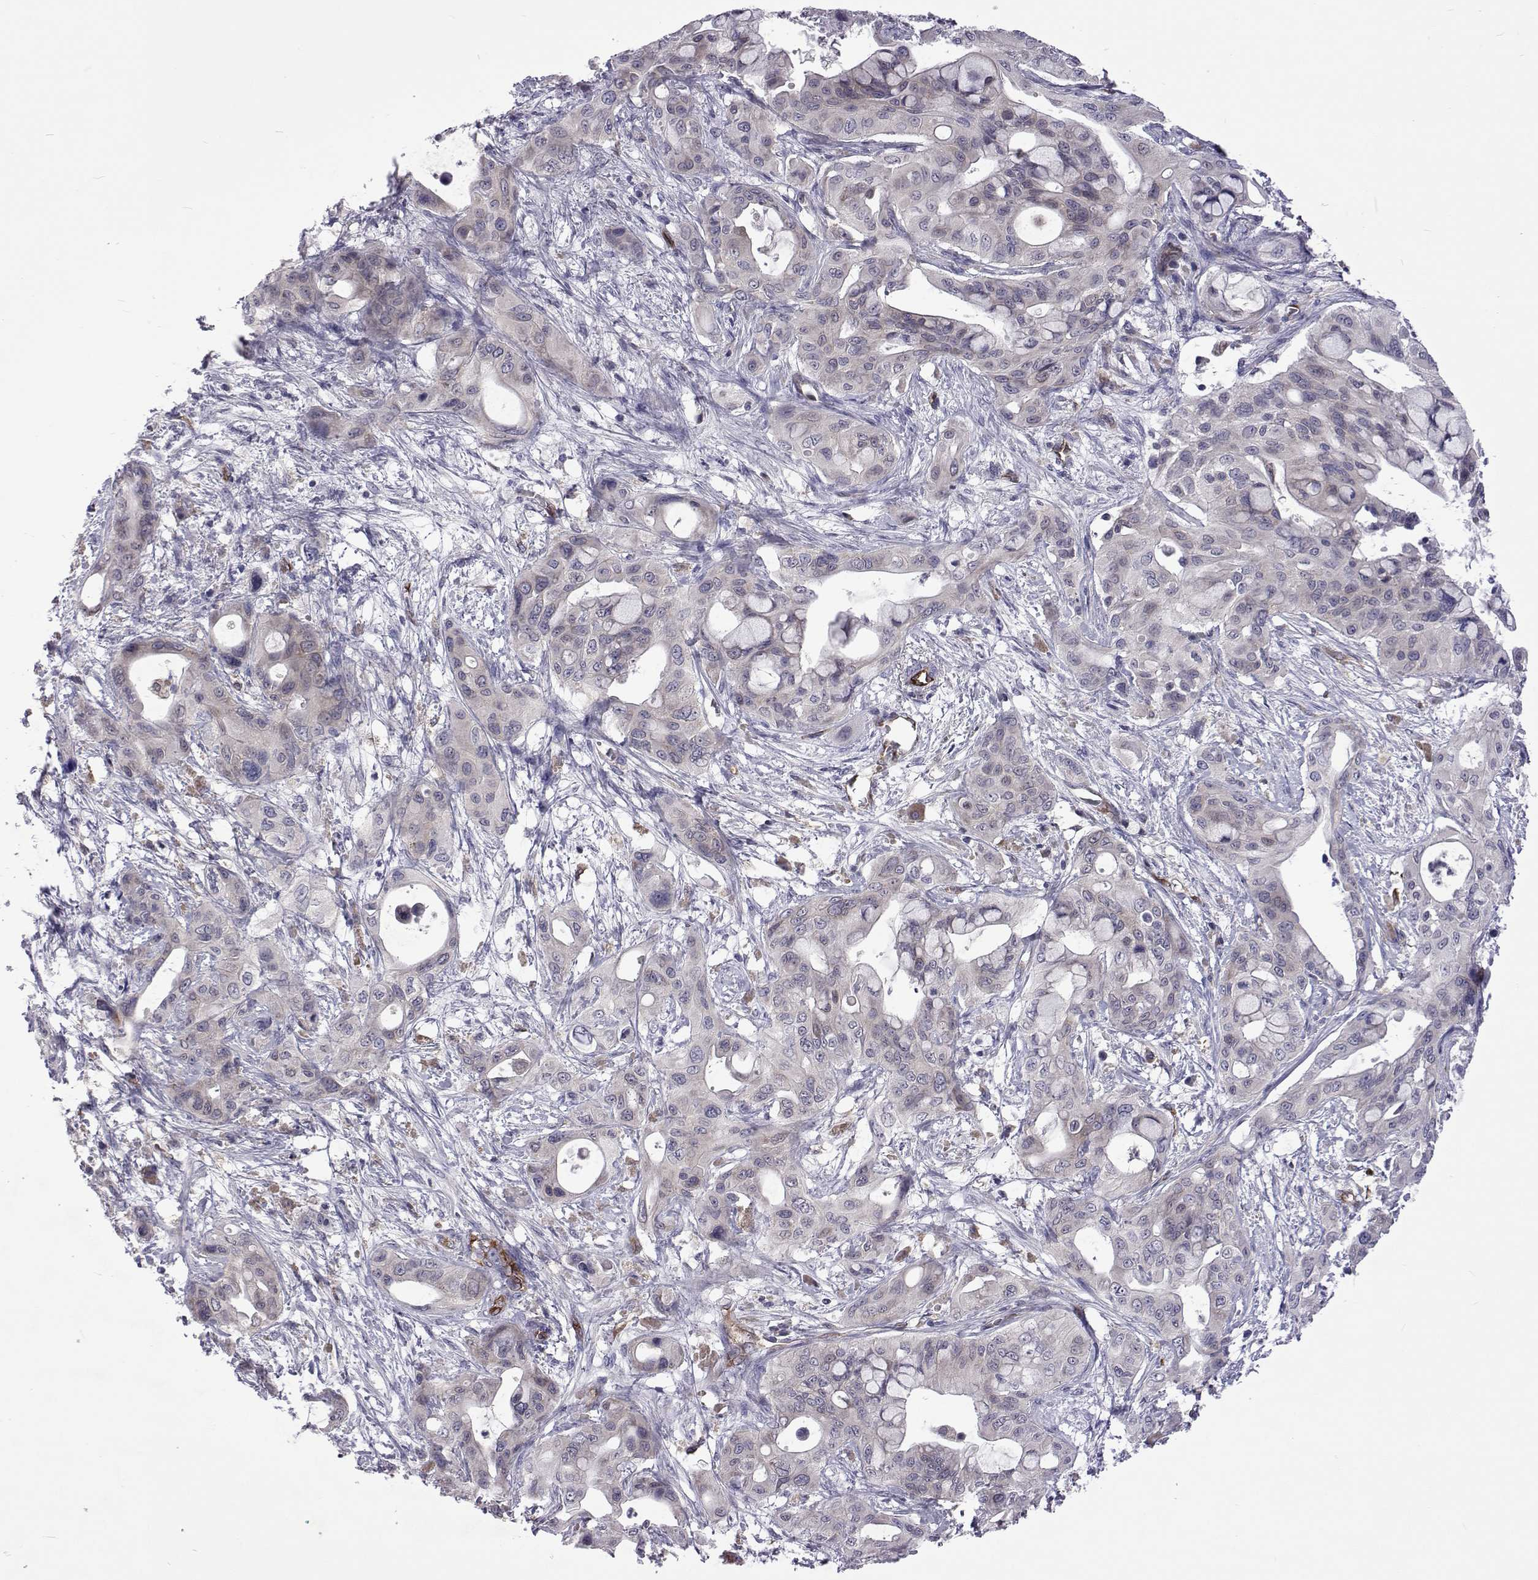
{"staining": {"intensity": "negative", "quantity": "none", "location": "none"}, "tissue": "pancreatic cancer", "cell_type": "Tumor cells", "image_type": "cancer", "snomed": [{"axis": "morphology", "description": "Adenocarcinoma, NOS"}, {"axis": "topography", "description": "Pancreas"}], "caption": "A high-resolution histopathology image shows IHC staining of pancreatic cancer (adenocarcinoma), which reveals no significant expression in tumor cells. (Stains: DAB (3,3'-diaminobenzidine) immunohistochemistry with hematoxylin counter stain, Microscopy: brightfield microscopy at high magnification).", "gene": "TCF15", "patient": {"sex": "male", "age": 71}}